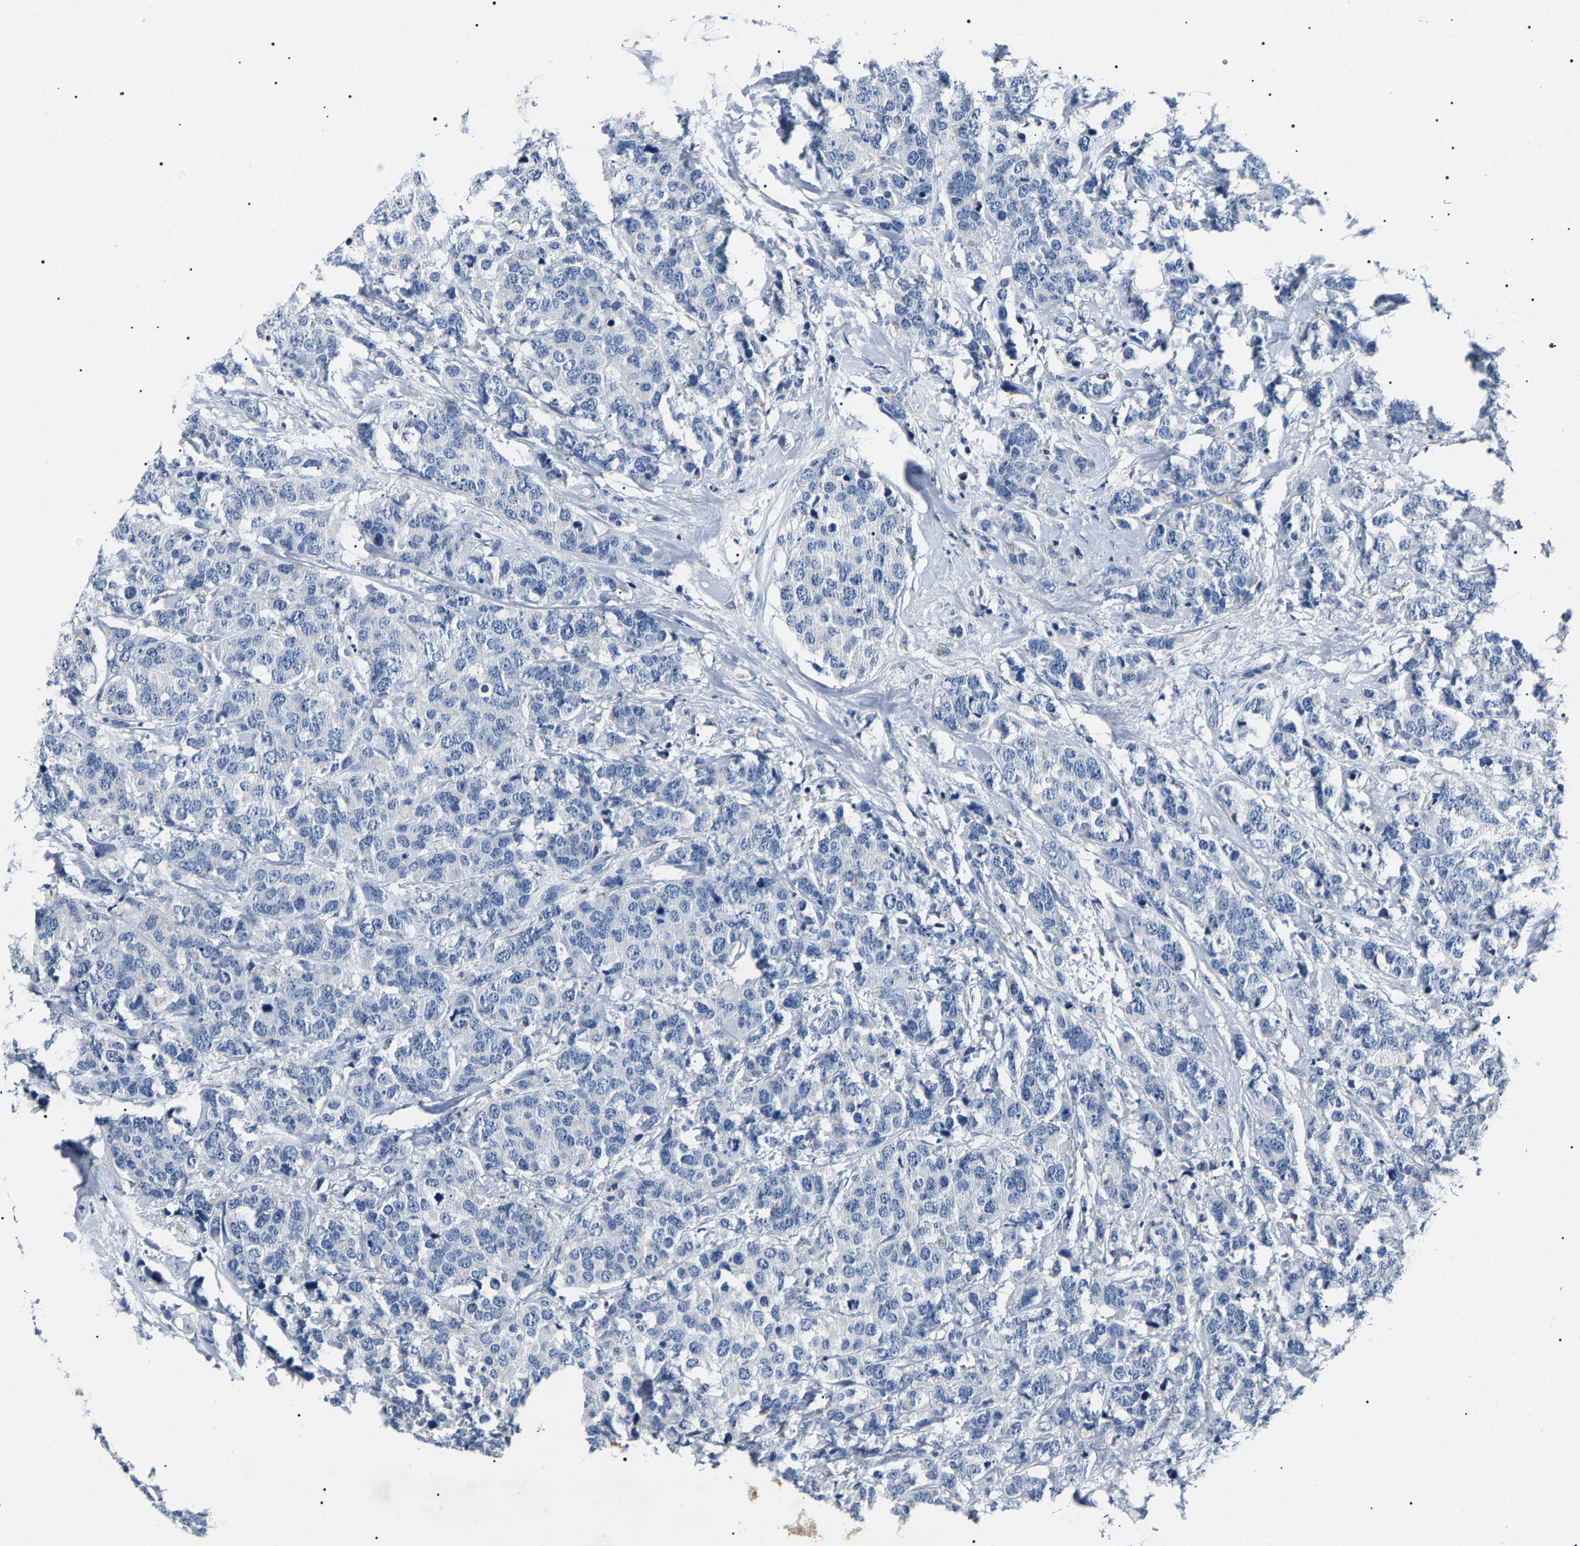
{"staining": {"intensity": "negative", "quantity": "none", "location": "none"}, "tissue": "breast cancer", "cell_type": "Tumor cells", "image_type": "cancer", "snomed": [{"axis": "morphology", "description": "Lobular carcinoma"}, {"axis": "topography", "description": "Breast"}], "caption": "Micrograph shows no protein staining in tumor cells of breast cancer (lobular carcinoma) tissue.", "gene": "KLK15", "patient": {"sex": "female", "age": 59}}